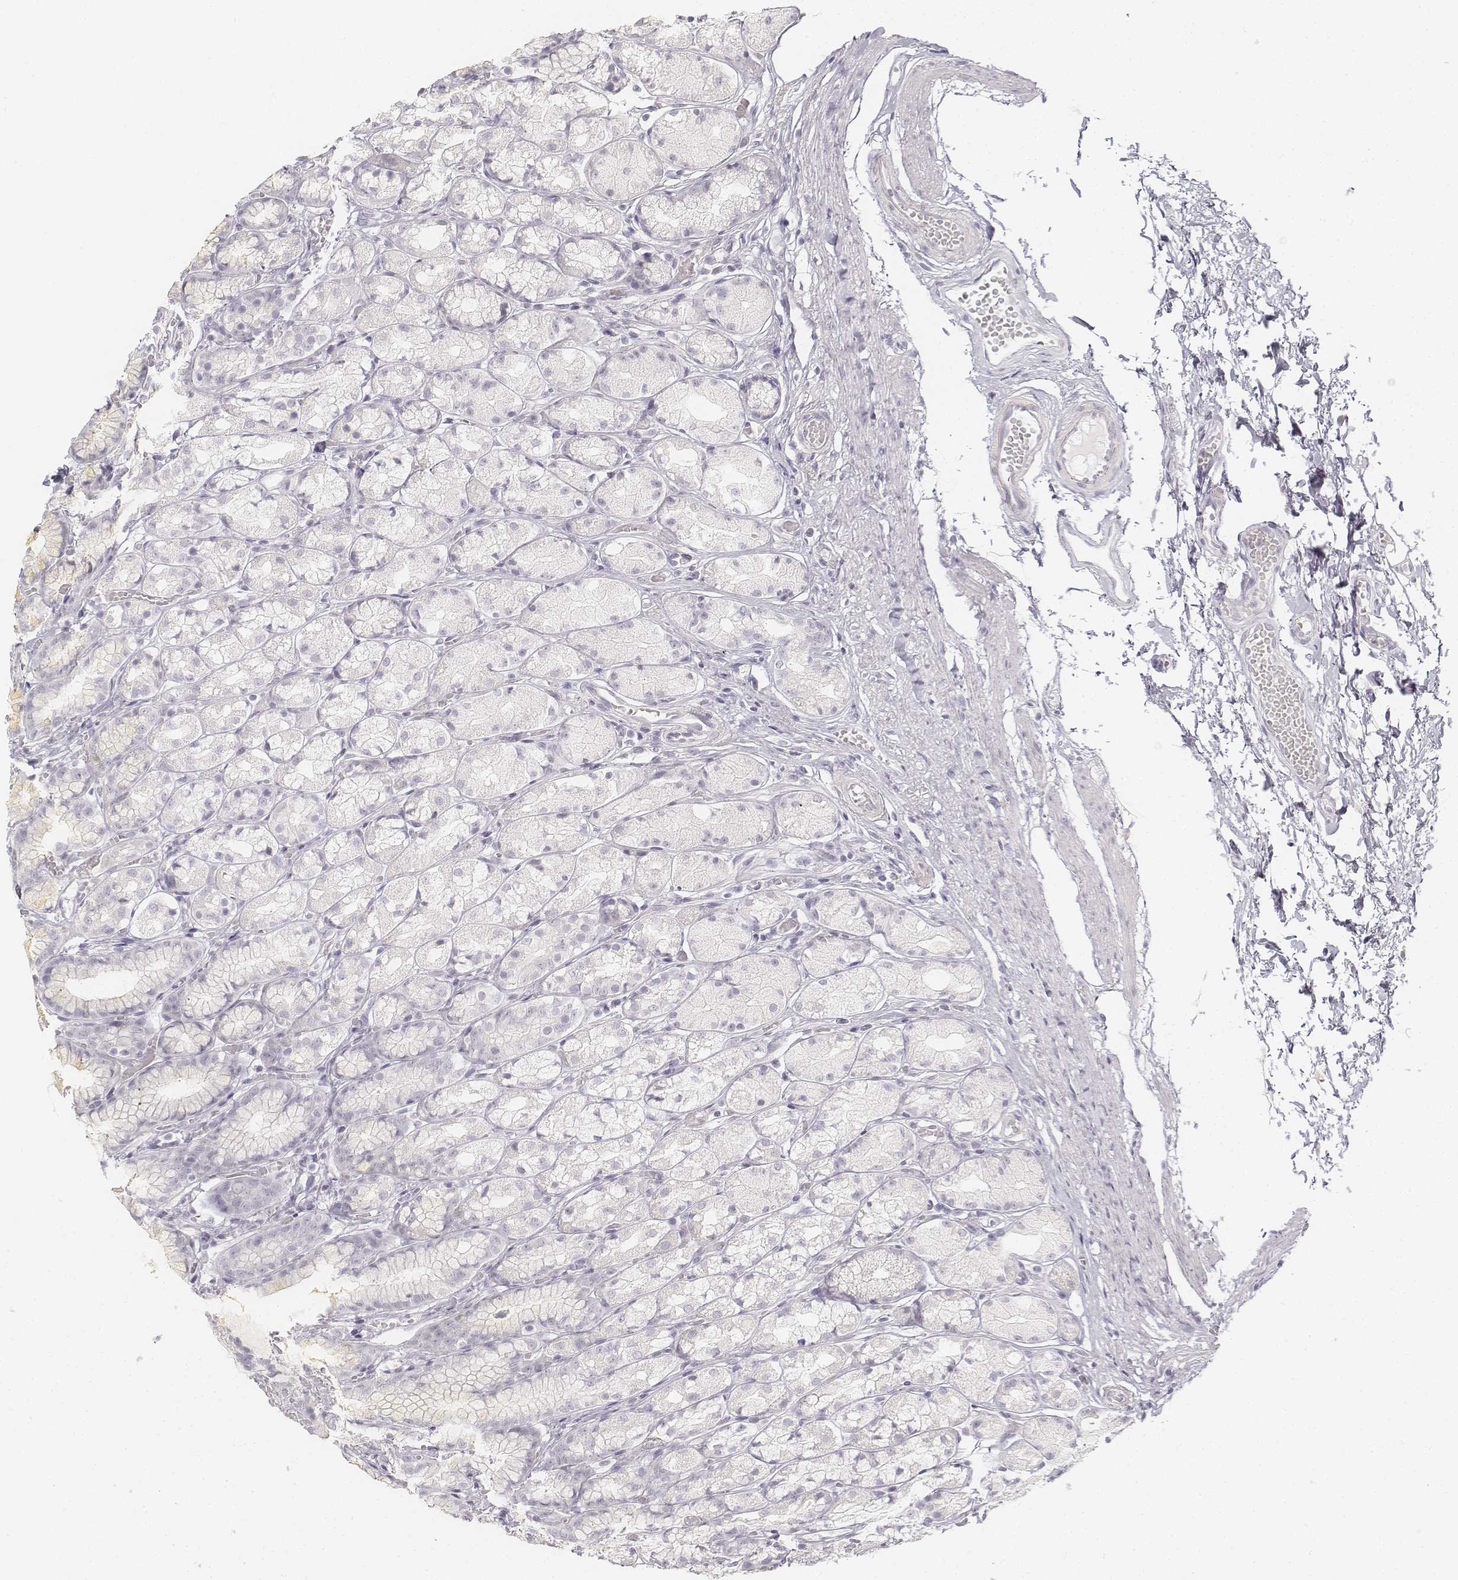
{"staining": {"intensity": "negative", "quantity": "none", "location": "none"}, "tissue": "stomach", "cell_type": "Glandular cells", "image_type": "normal", "snomed": [{"axis": "morphology", "description": "Normal tissue, NOS"}, {"axis": "topography", "description": "Stomach"}], "caption": "Glandular cells show no significant protein positivity in unremarkable stomach. Nuclei are stained in blue.", "gene": "KRT25", "patient": {"sex": "male", "age": 70}}